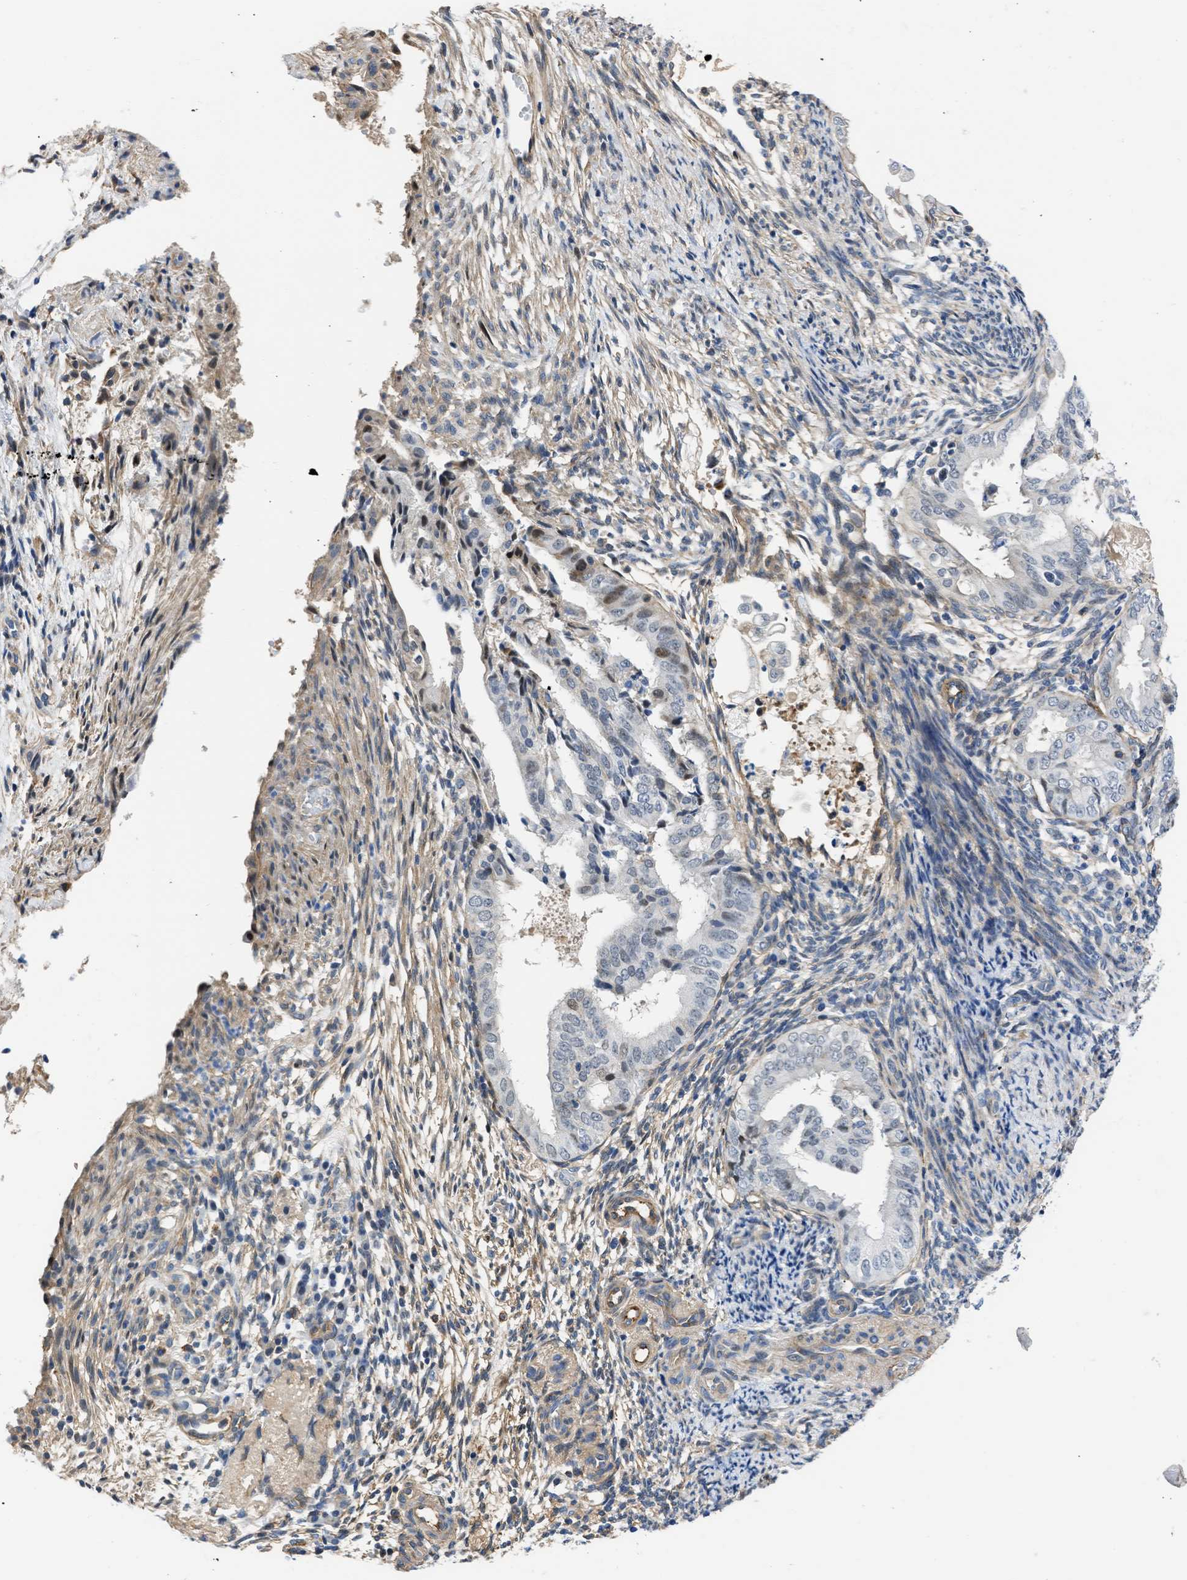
{"staining": {"intensity": "weak", "quantity": "<25%", "location": "cytoplasmic/membranous"}, "tissue": "endometrial cancer", "cell_type": "Tumor cells", "image_type": "cancer", "snomed": [{"axis": "morphology", "description": "Adenocarcinoma, NOS"}, {"axis": "topography", "description": "Endometrium"}], "caption": "The immunohistochemistry (IHC) histopathology image has no significant expression in tumor cells of endometrial cancer tissue.", "gene": "MAS1L", "patient": {"sex": "female", "age": 58}}